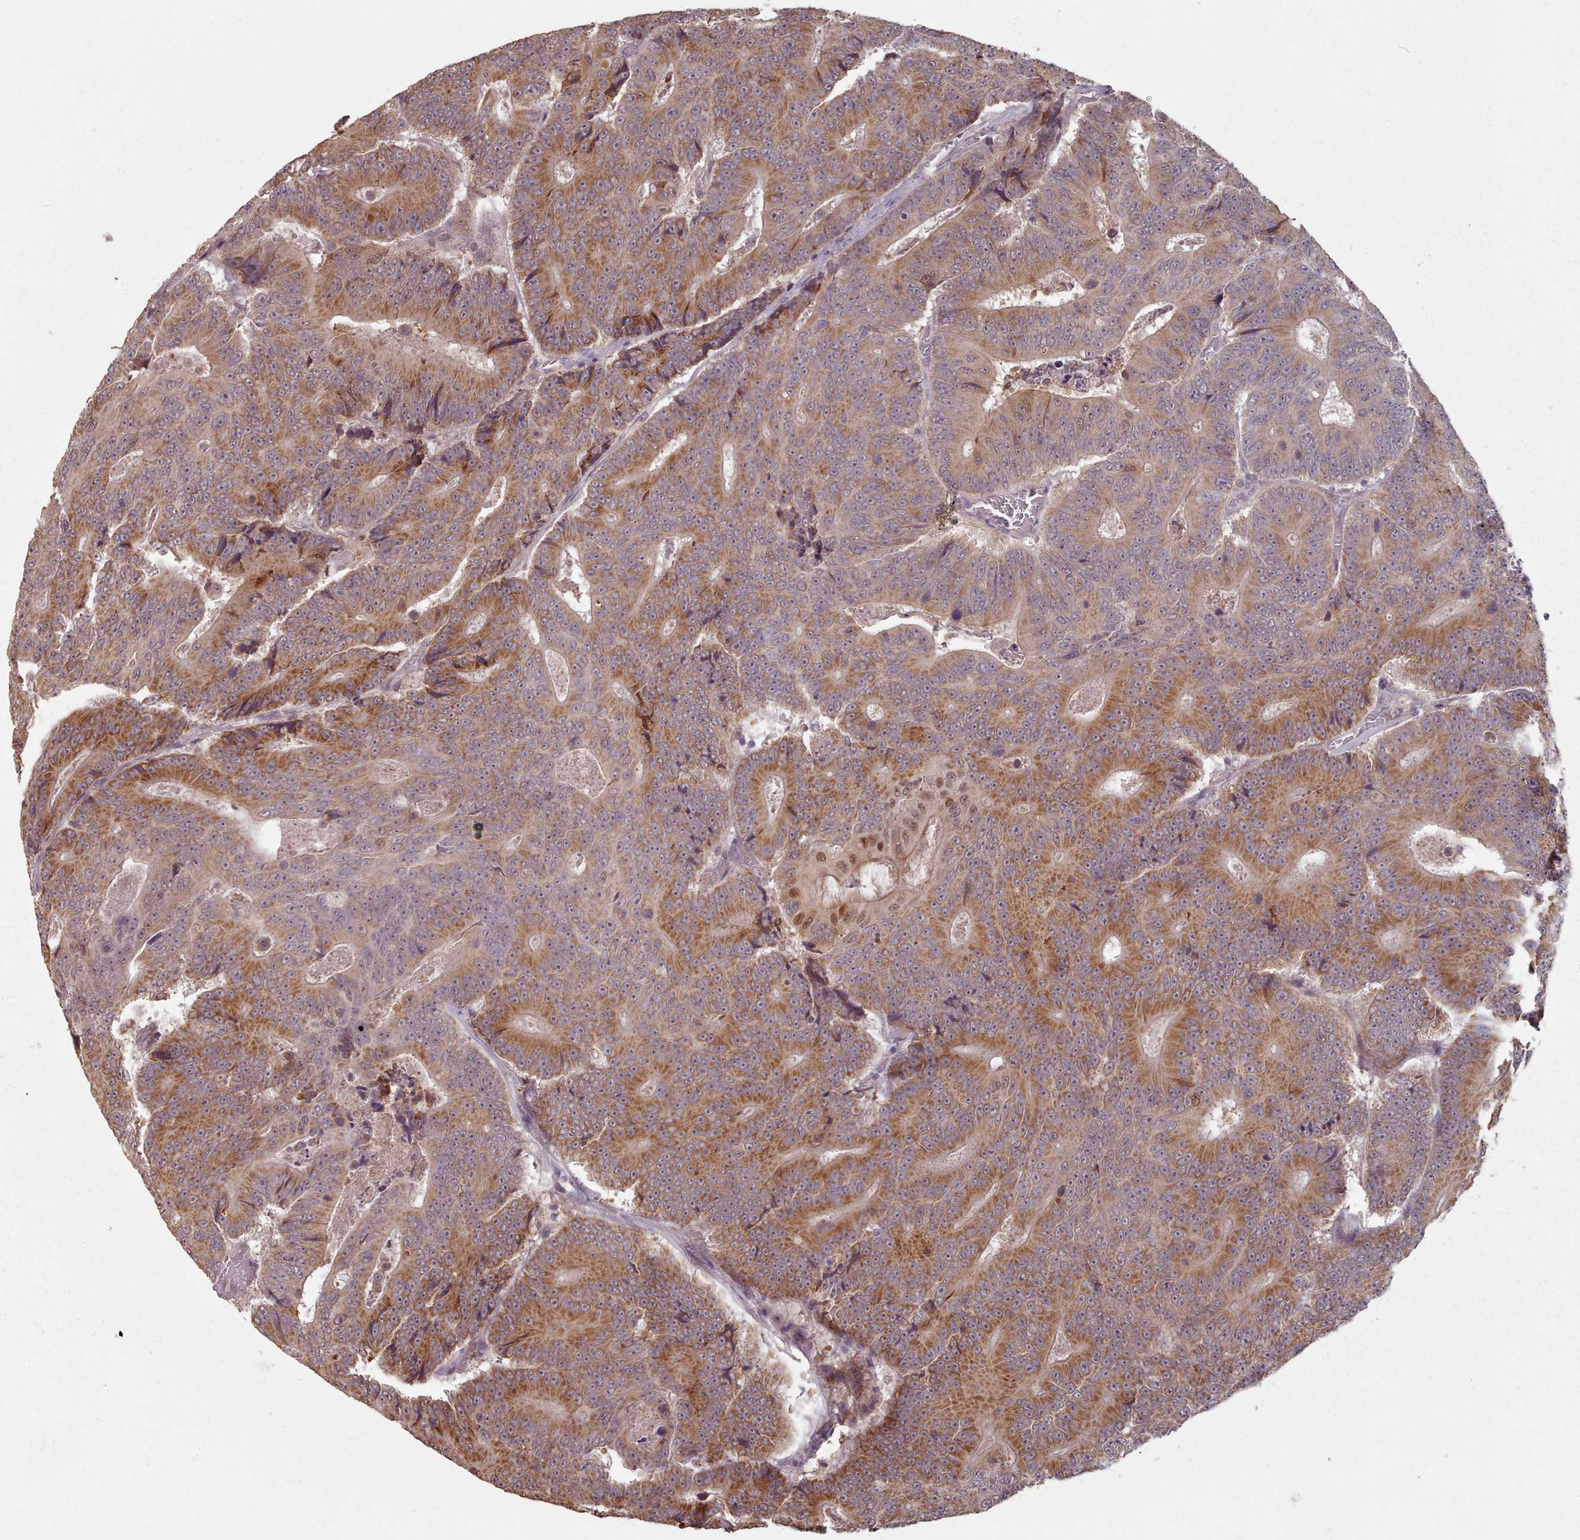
{"staining": {"intensity": "moderate", "quantity": ">75%", "location": "cytoplasmic/membranous,nuclear"}, "tissue": "colorectal cancer", "cell_type": "Tumor cells", "image_type": "cancer", "snomed": [{"axis": "morphology", "description": "Adenocarcinoma, NOS"}, {"axis": "topography", "description": "Colon"}], "caption": "About >75% of tumor cells in human colorectal adenocarcinoma exhibit moderate cytoplasmic/membranous and nuclear protein staining as visualized by brown immunohistochemical staining.", "gene": "ERCC6L", "patient": {"sex": "male", "age": 83}}